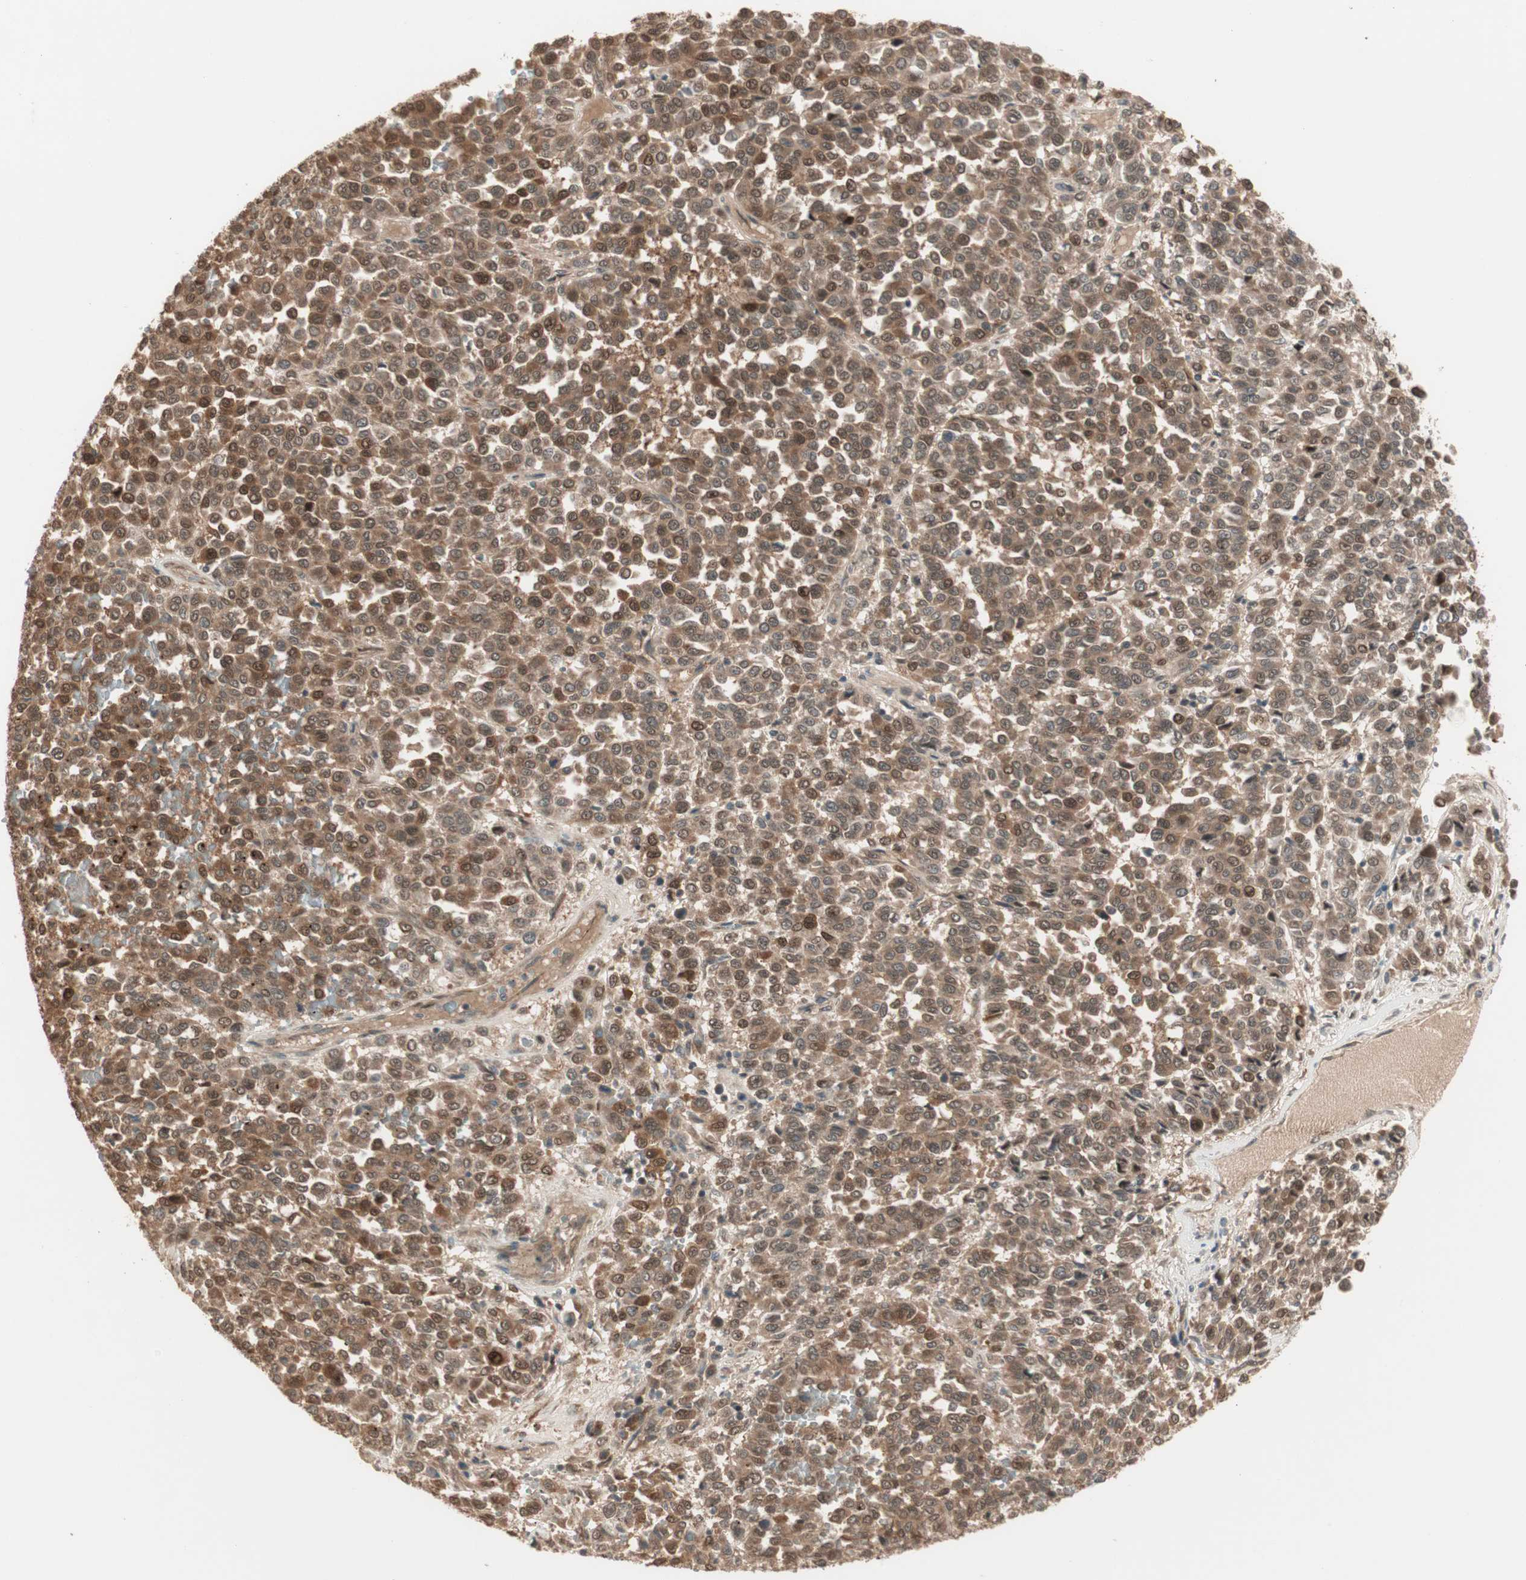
{"staining": {"intensity": "strong", "quantity": ">75%", "location": "cytoplasmic/membranous,nuclear"}, "tissue": "melanoma", "cell_type": "Tumor cells", "image_type": "cancer", "snomed": [{"axis": "morphology", "description": "Malignant melanoma, Metastatic site"}, {"axis": "topography", "description": "Pancreas"}], "caption": "The image demonstrates staining of melanoma, revealing strong cytoplasmic/membranous and nuclear protein expression (brown color) within tumor cells.", "gene": "ZSCAN31", "patient": {"sex": "female", "age": 30}}